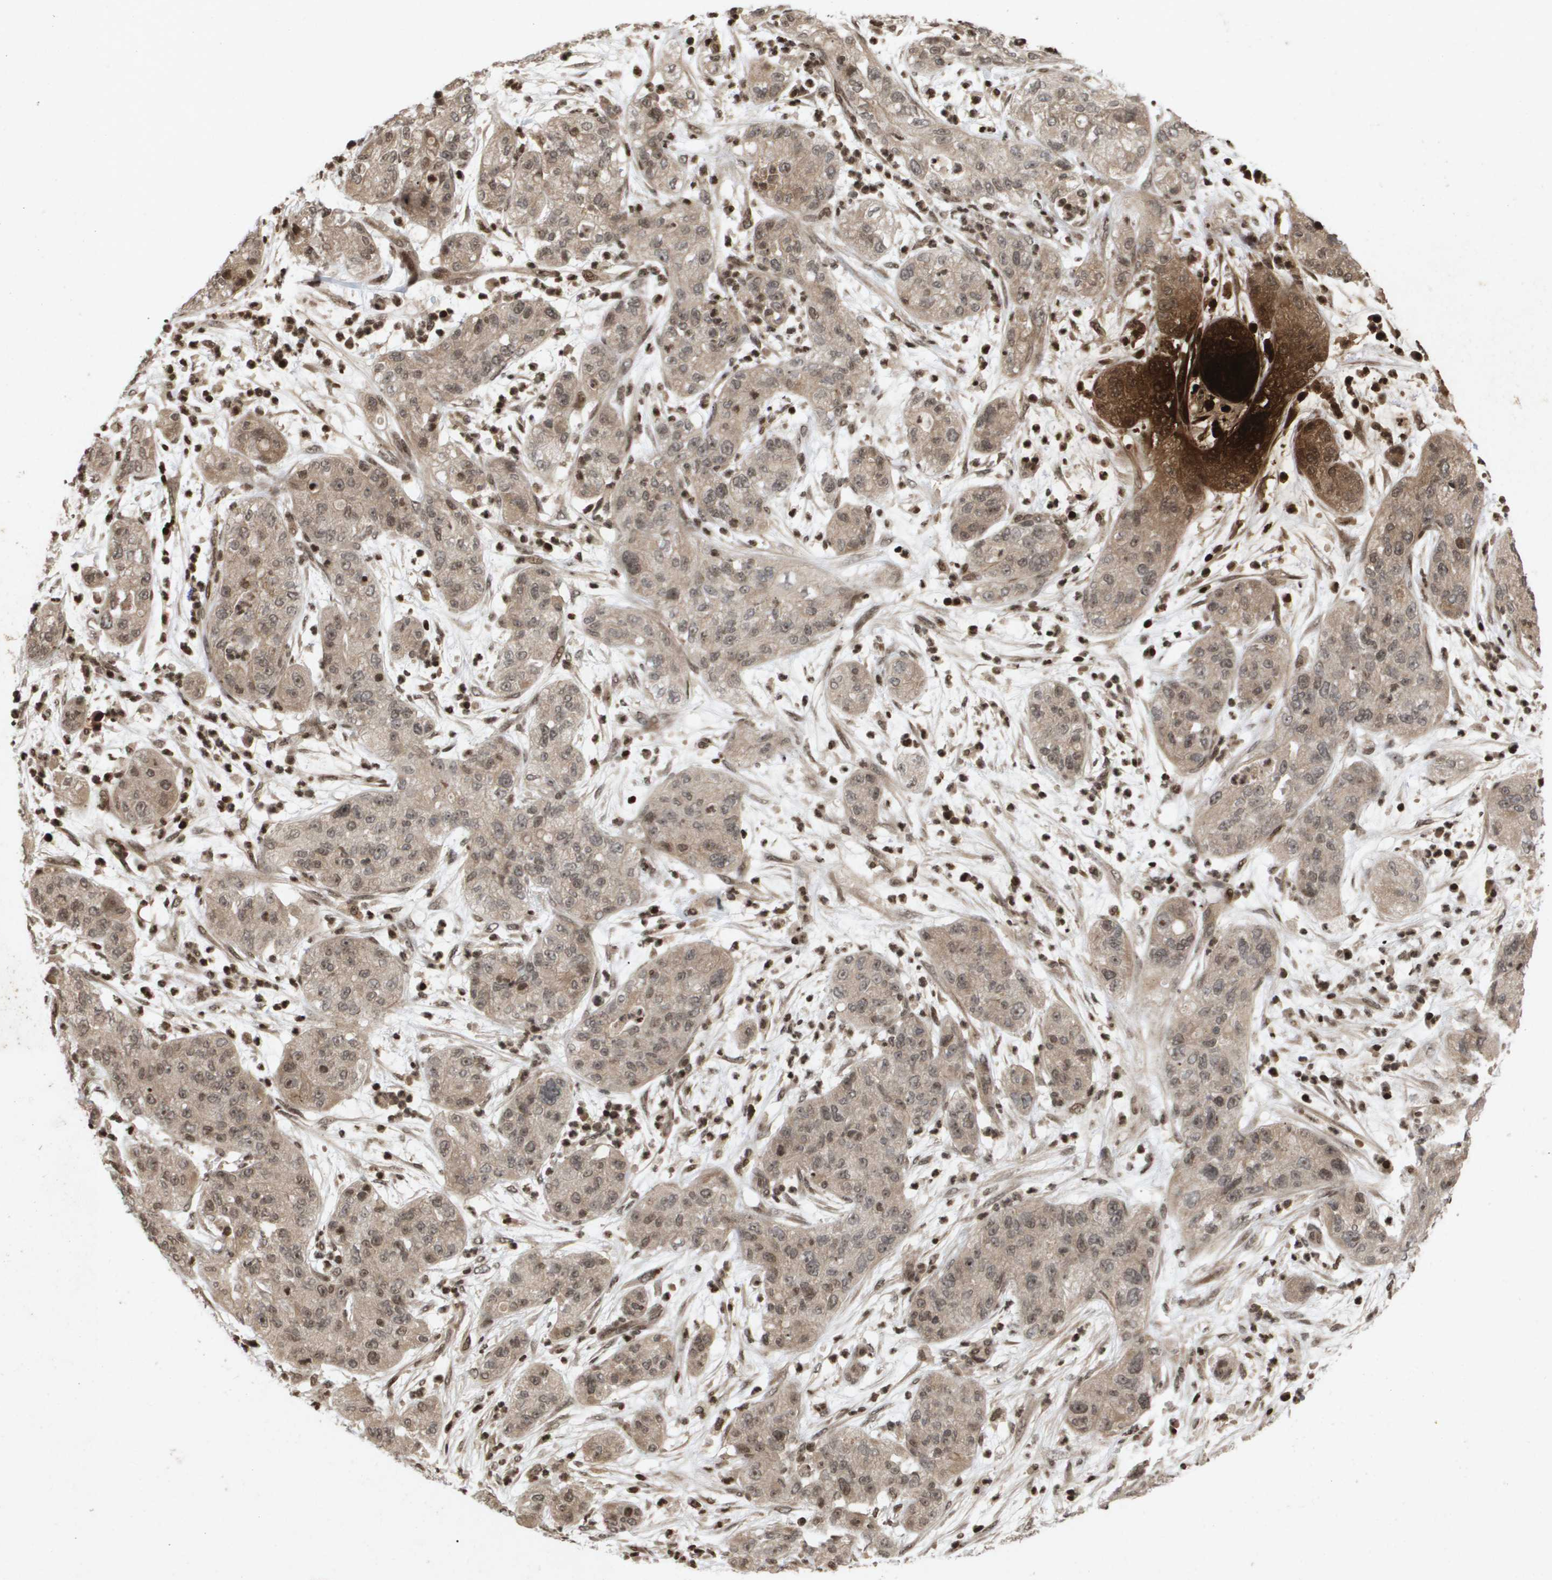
{"staining": {"intensity": "moderate", "quantity": ">75%", "location": "cytoplasmic/membranous"}, "tissue": "pancreatic cancer", "cell_type": "Tumor cells", "image_type": "cancer", "snomed": [{"axis": "morphology", "description": "Adenocarcinoma, NOS"}, {"axis": "topography", "description": "Pancreas"}], "caption": "Protein staining reveals moderate cytoplasmic/membranous positivity in approximately >75% of tumor cells in pancreatic cancer.", "gene": "HSPA6", "patient": {"sex": "female", "age": 78}}